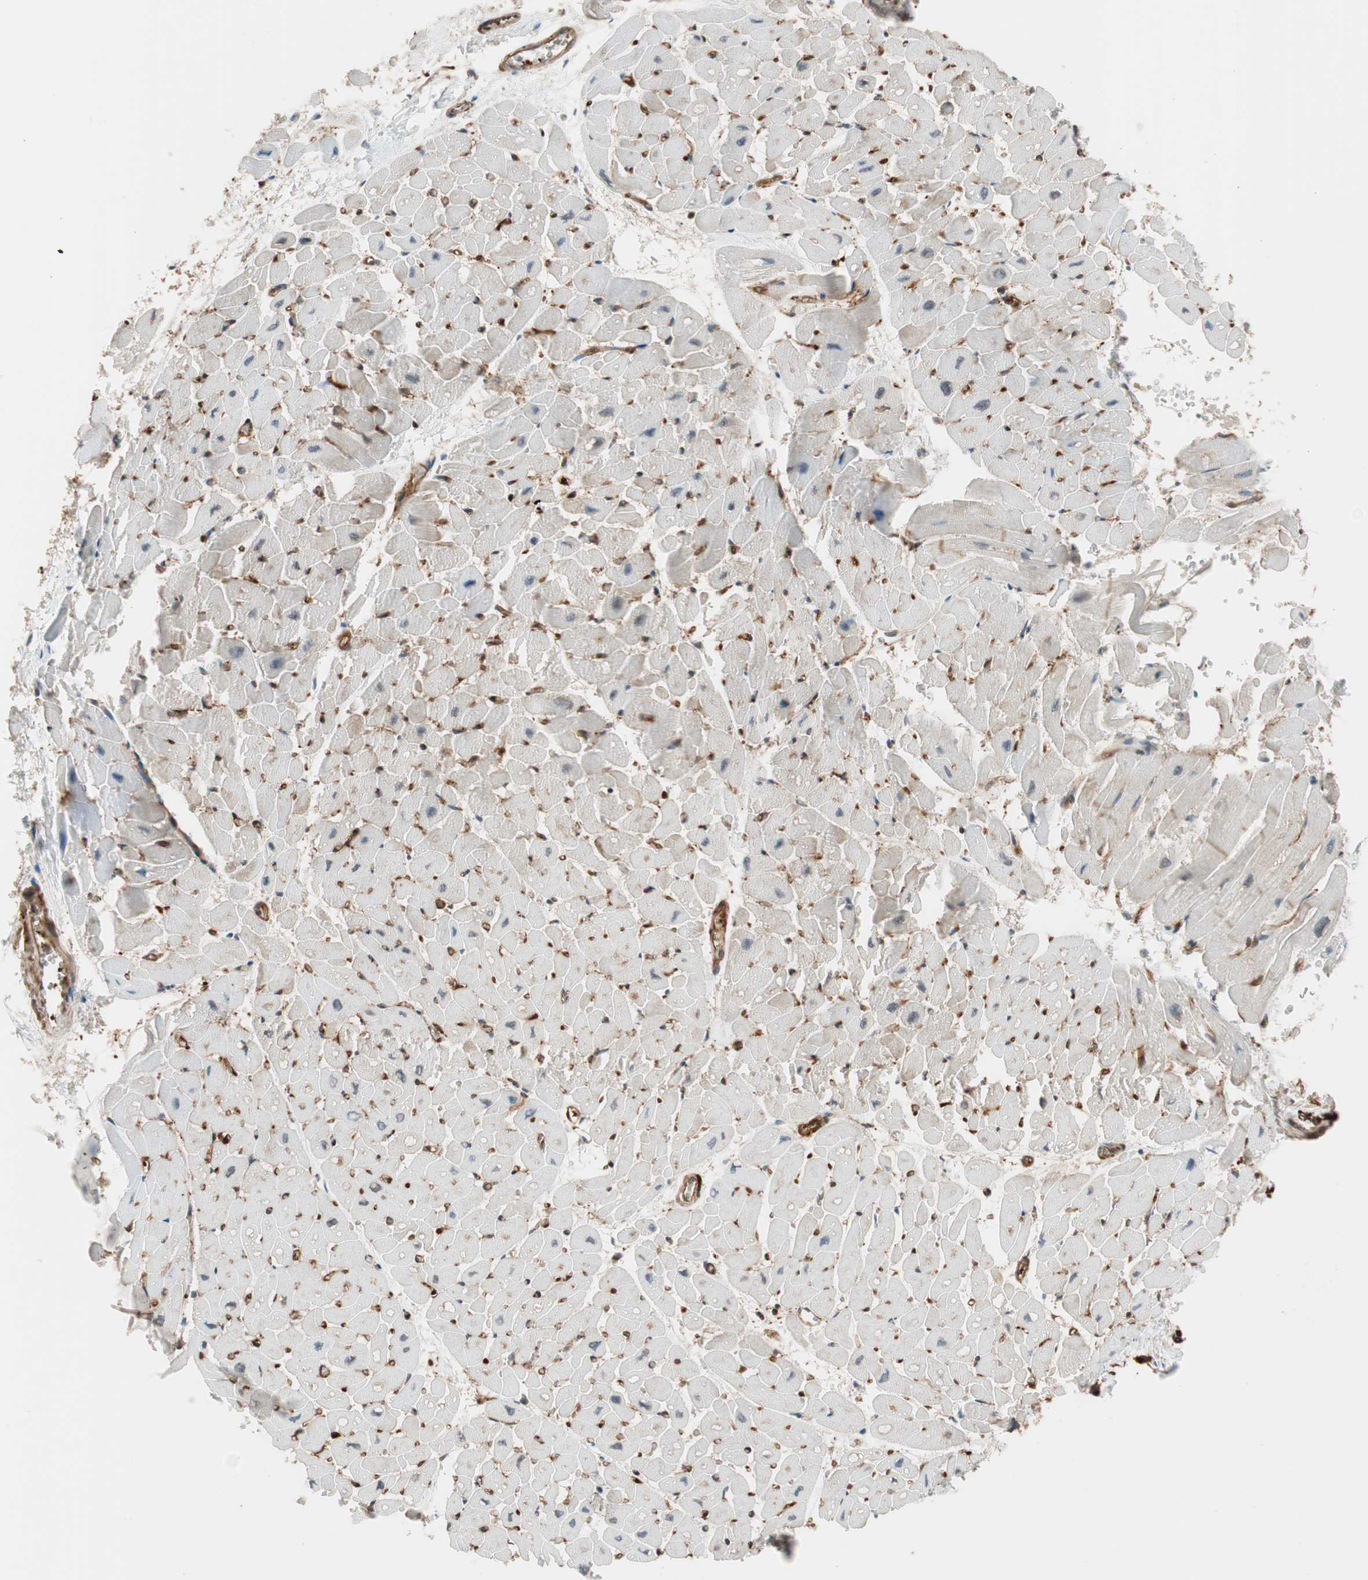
{"staining": {"intensity": "weak", "quantity": "<25%", "location": "cytoplasmic/membranous"}, "tissue": "heart muscle", "cell_type": "Cardiomyocytes", "image_type": "normal", "snomed": [{"axis": "morphology", "description": "Normal tissue, NOS"}, {"axis": "topography", "description": "Heart"}], "caption": "Immunohistochemistry photomicrograph of unremarkable human heart muscle stained for a protein (brown), which shows no staining in cardiomyocytes. The staining is performed using DAB brown chromogen with nuclei counter-stained in using hematoxylin.", "gene": "VASP", "patient": {"sex": "male", "age": 45}}